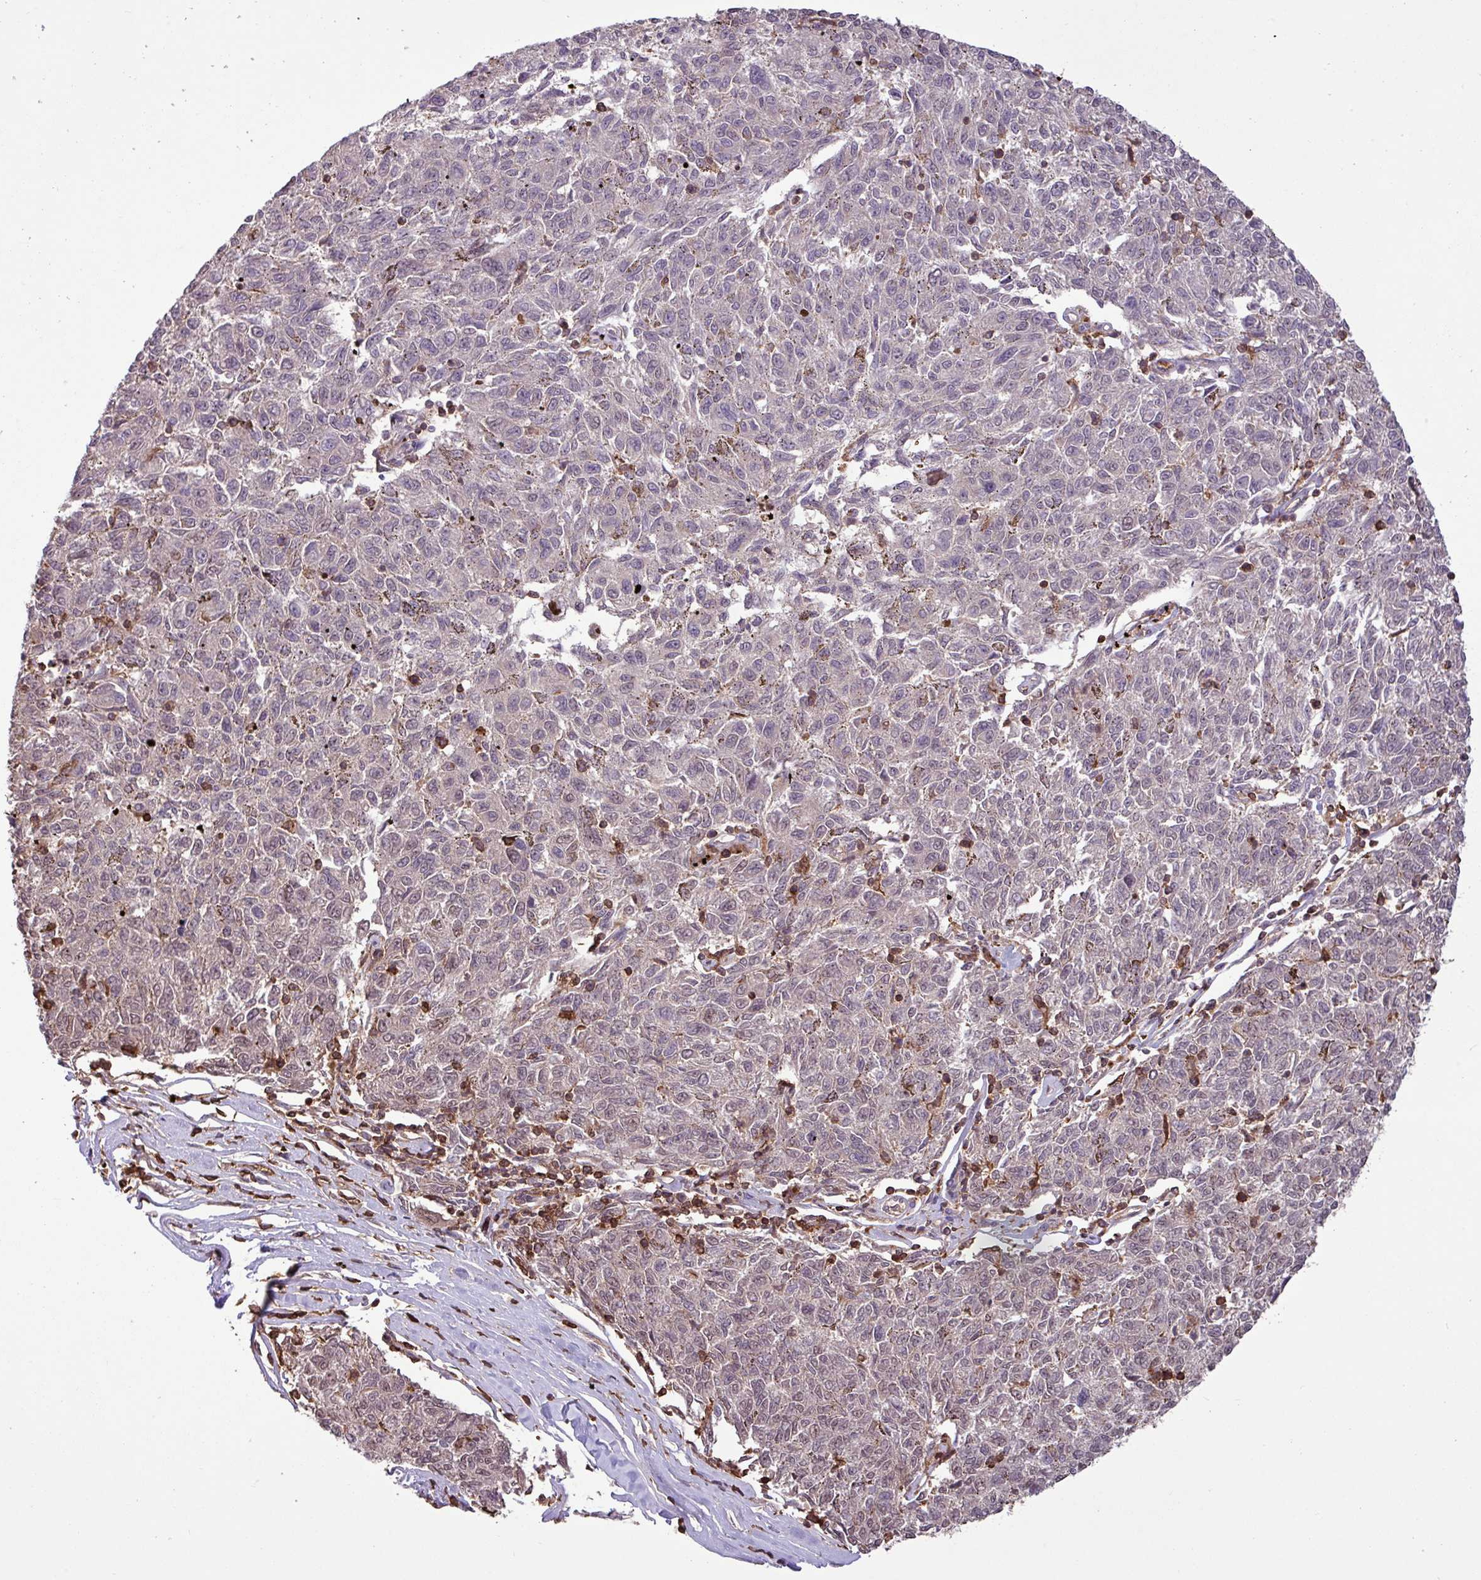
{"staining": {"intensity": "weak", "quantity": "<25%", "location": "nuclear"}, "tissue": "melanoma", "cell_type": "Tumor cells", "image_type": "cancer", "snomed": [{"axis": "morphology", "description": "Malignant melanoma, NOS"}, {"axis": "topography", "description": "Skin"}], "caption": "Malignant melanoma stained for a protein using immunohistochemistry reveals no positivity tumor cells.", "gene": "GON7", "patient": {"sex": "female", "age": 72}}